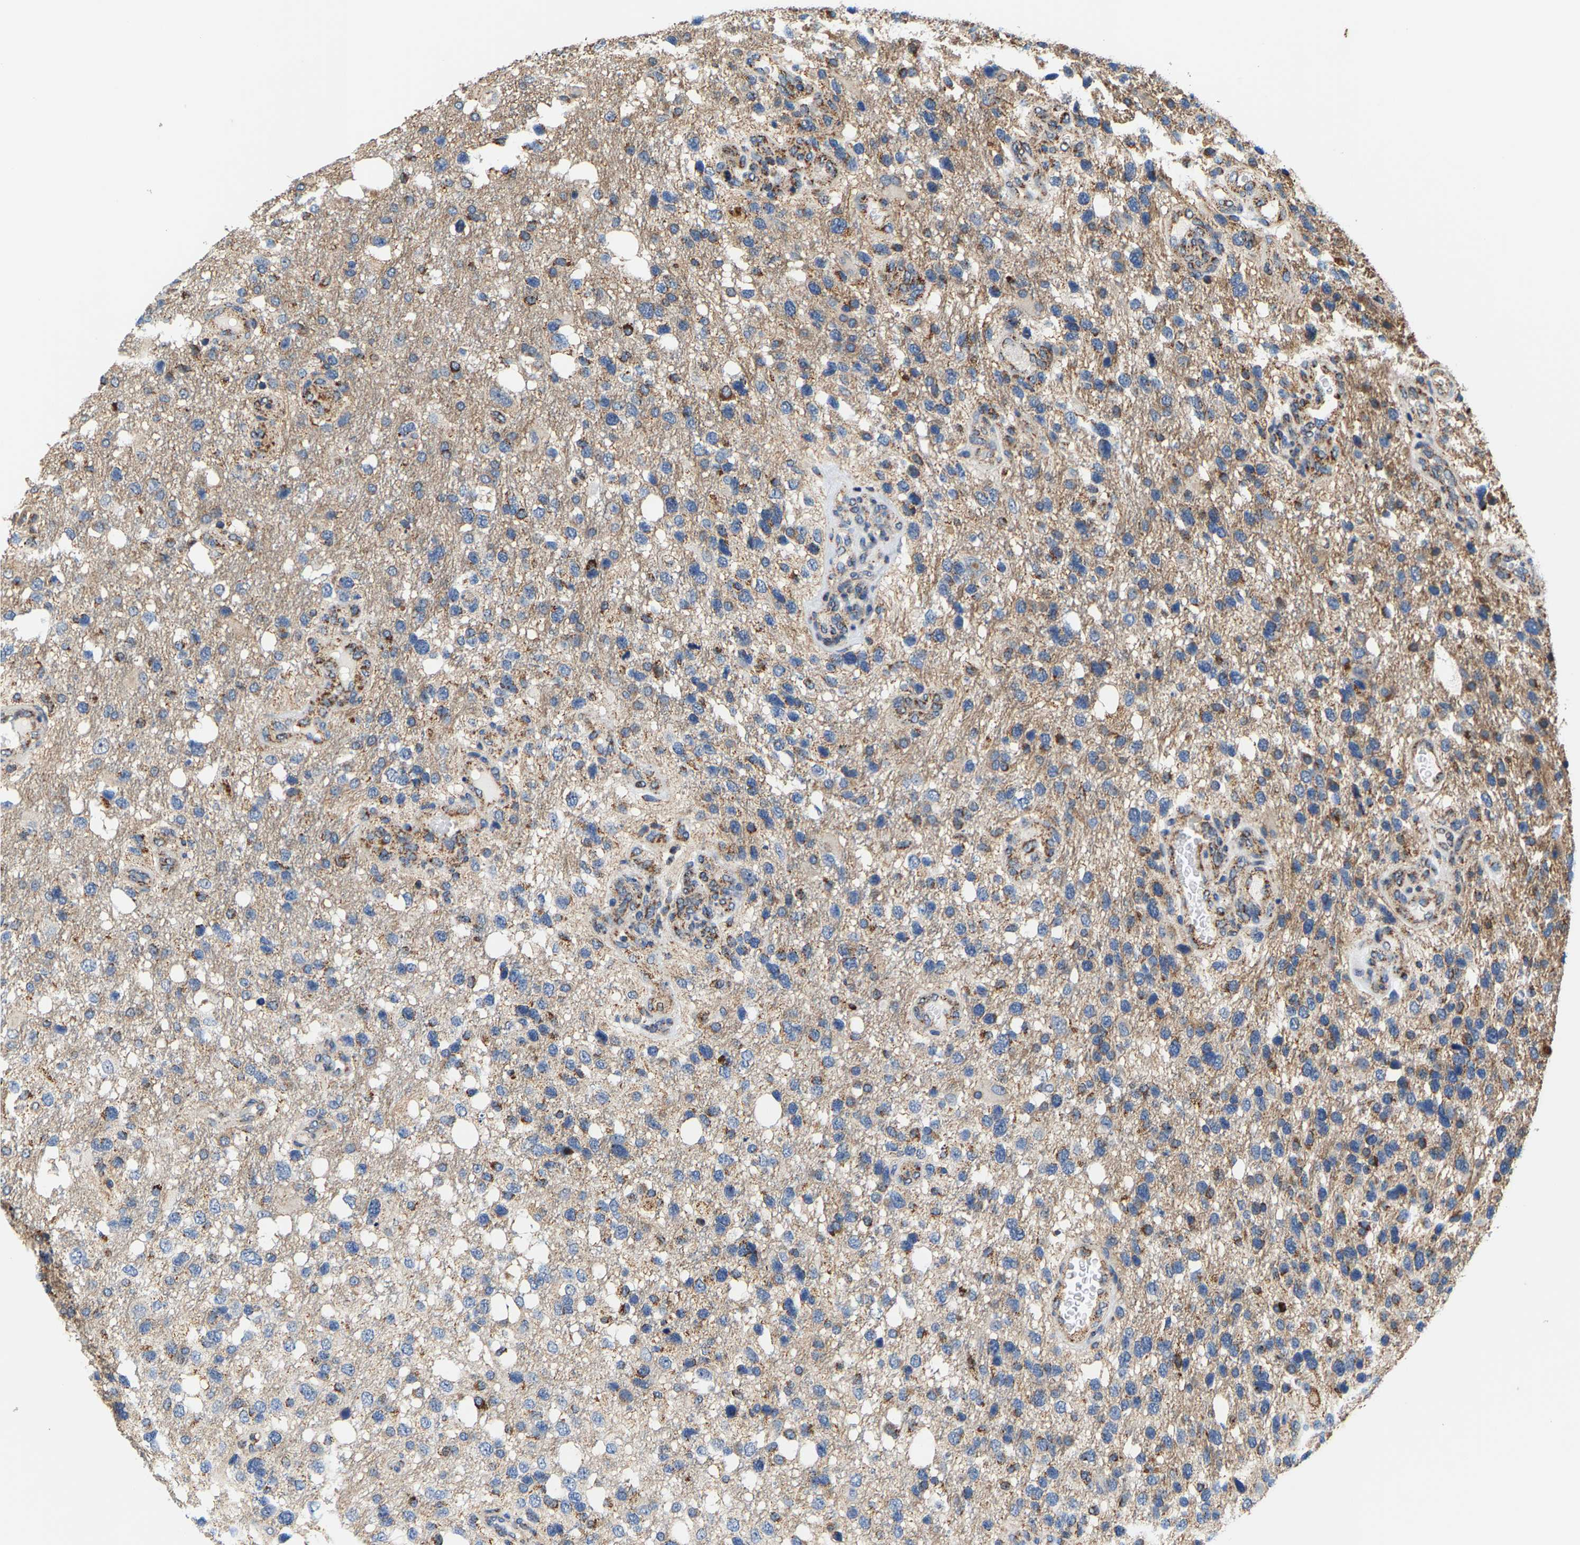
{"staining": {"intensity": "moderate", "quantity": "25%-75%", "location": "cytoplasmic/membranous"}, "tissue": "glioma", "cell_type": "Tumor cells", "image_type": "cancer", "snomed": [{"axis": "morphology", "description": "Glioma, malignant, High grade"}, {"axis": "topography", "description": "Brain"}], "caption": "Immunohistochemical staining of human glioma shows medium levels of moderate cytoplasmic/membranous positivity in approximately 25%-75% of tumor cells. The staining is performed using DAB (3,3'-diaminobenzidine) brown chromogen to label protein expression. The nuclei are counter-stained blue using hematoxylin.", "gene": "SHMT2", "patient": {"sex": "female", "age": 58}}